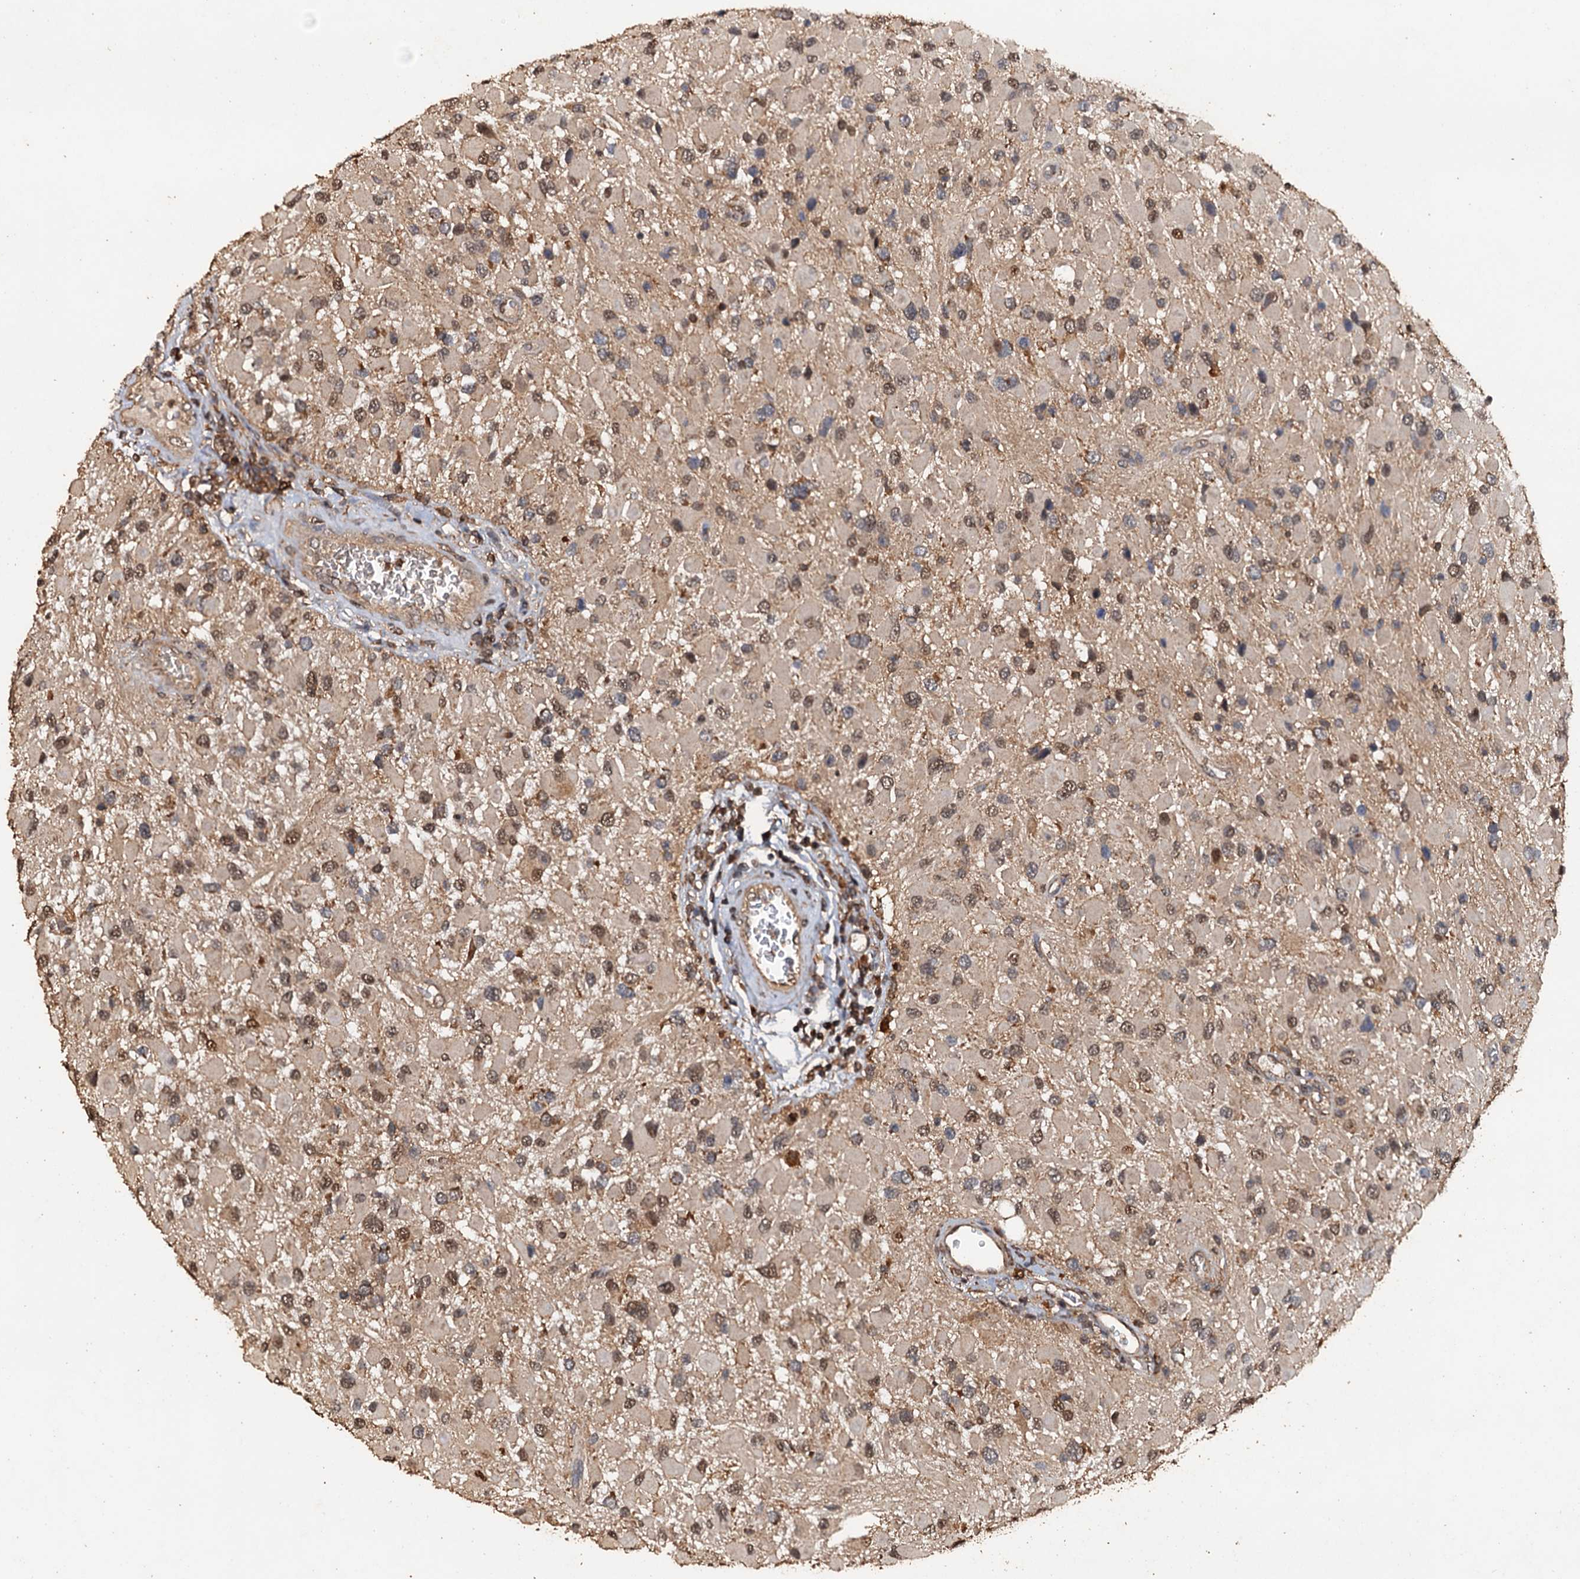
{"staining": {"intensity": "moderate", "quantity": ">75%", "location": "nuclear"}, "tissue": "glioma", "cell_type": "Tumor cells", "image_type": "cancer", "snomed": [{"axis": "morphology", "description": "Glioma, malignant, High grade"}, {"axis": "topography", "description": "Brain"}], "caption": "Glioma stained with immunohistochemistry displays moderate nuclear staining in approximately >75% of tumor cells.", "gene": "PSMD9", "patient": {"sex": "male", "age": 53}}